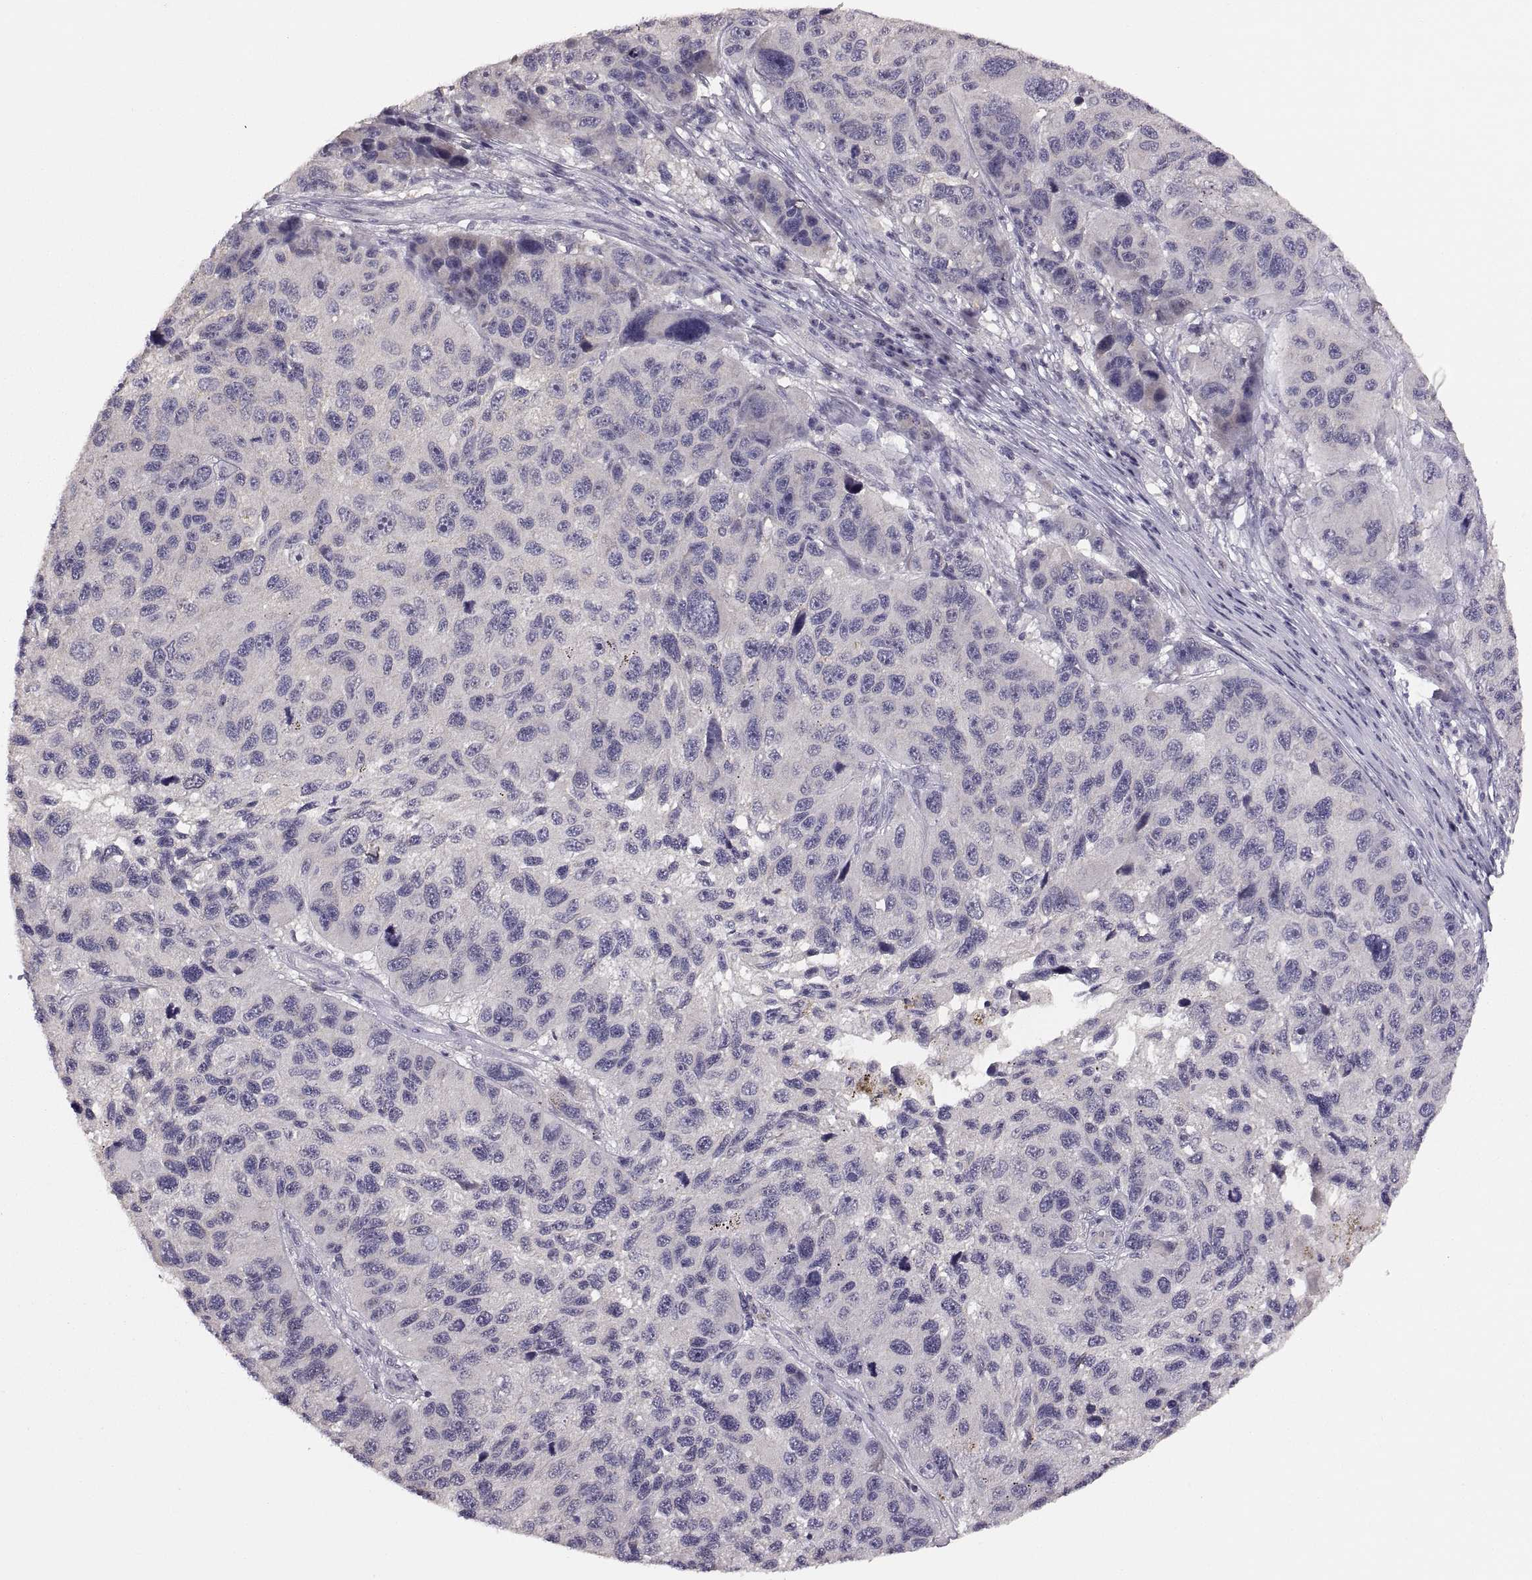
{"staining": {"intensity": "negative", "quantity": "none", "location": "none"}, "tissue": "melanoma", "cell_type": "Tumor cells", "image_type": "cancer", "snomed": [{"axis": "morphology", "description": "Malignant melanoma, NOS"}, {"axis": "topography", "description": "Skin"}], "caption": "Immunohistochemistry photomicrograph of malignant melanoma stained for a protein (brown), which displays no positivity in tumor cells.", "gene": "CDH2", "patient": {"sex": "male", "age": 53}}